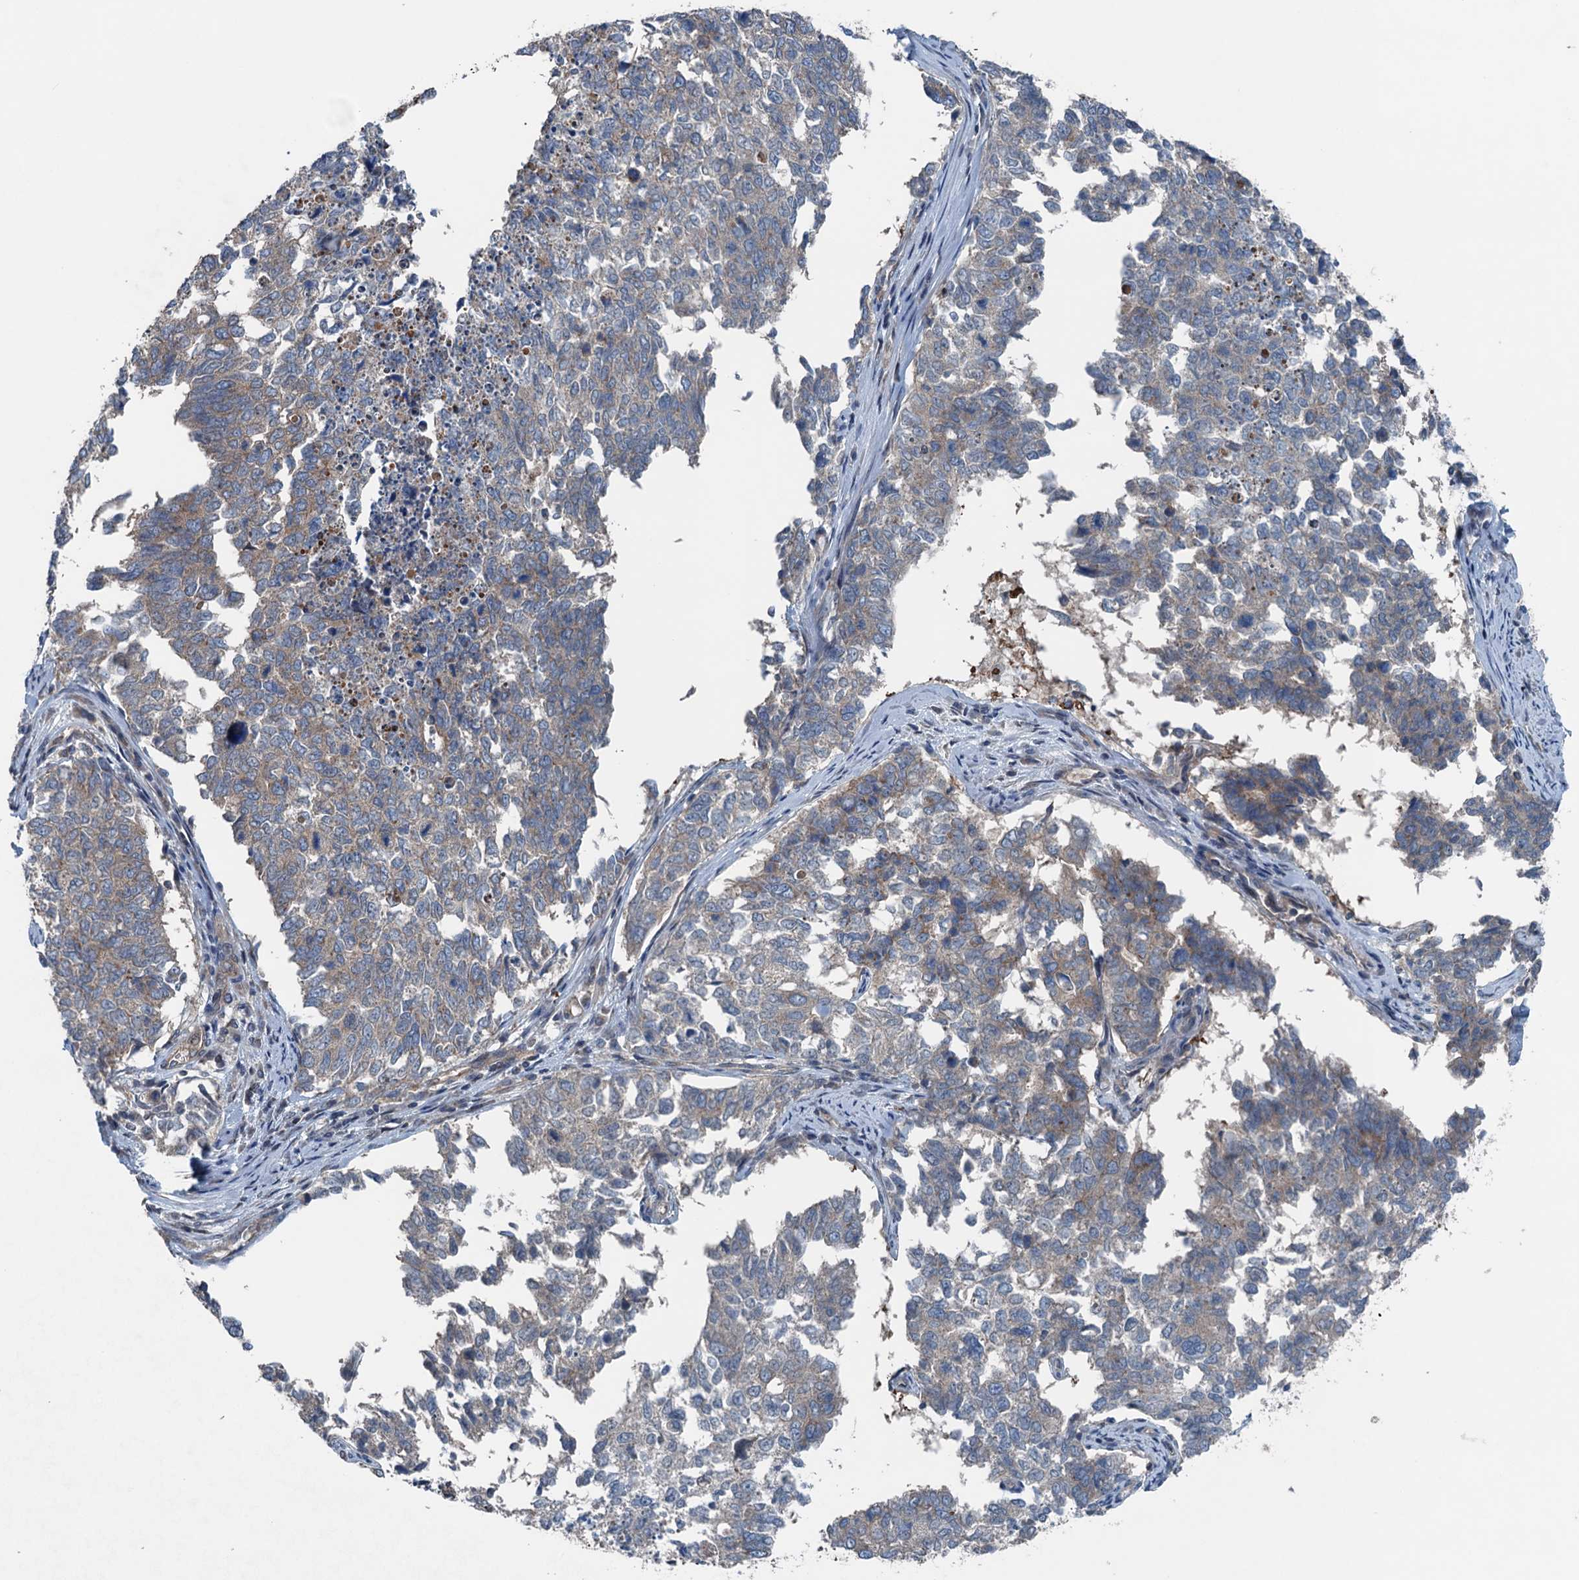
{"staining": {"intensity": "weak", "quantity": "<25%", "location": "cytoplasmic/membranous"}, "tissue": "cervical cancer", "cell_type": "Tumor cells", "image_type": "cancer", "snomed": [{"axis": "morphology", "description": "Squamous cell carcinoma, NOS"}, {"axis": "topography", "description": "Cervix"}], "caption": "Protein analysis of cervical squamous cell carcinoma displays no significant staining in tumor cells. The staining was performed using DAB to visualize the protein expression in brown, while the nuclei were stained in blue with hematoxylin (Magnification: 20x).", "gene": "TRAPPC8", "patient": {"sex": "female", "age": 63}}